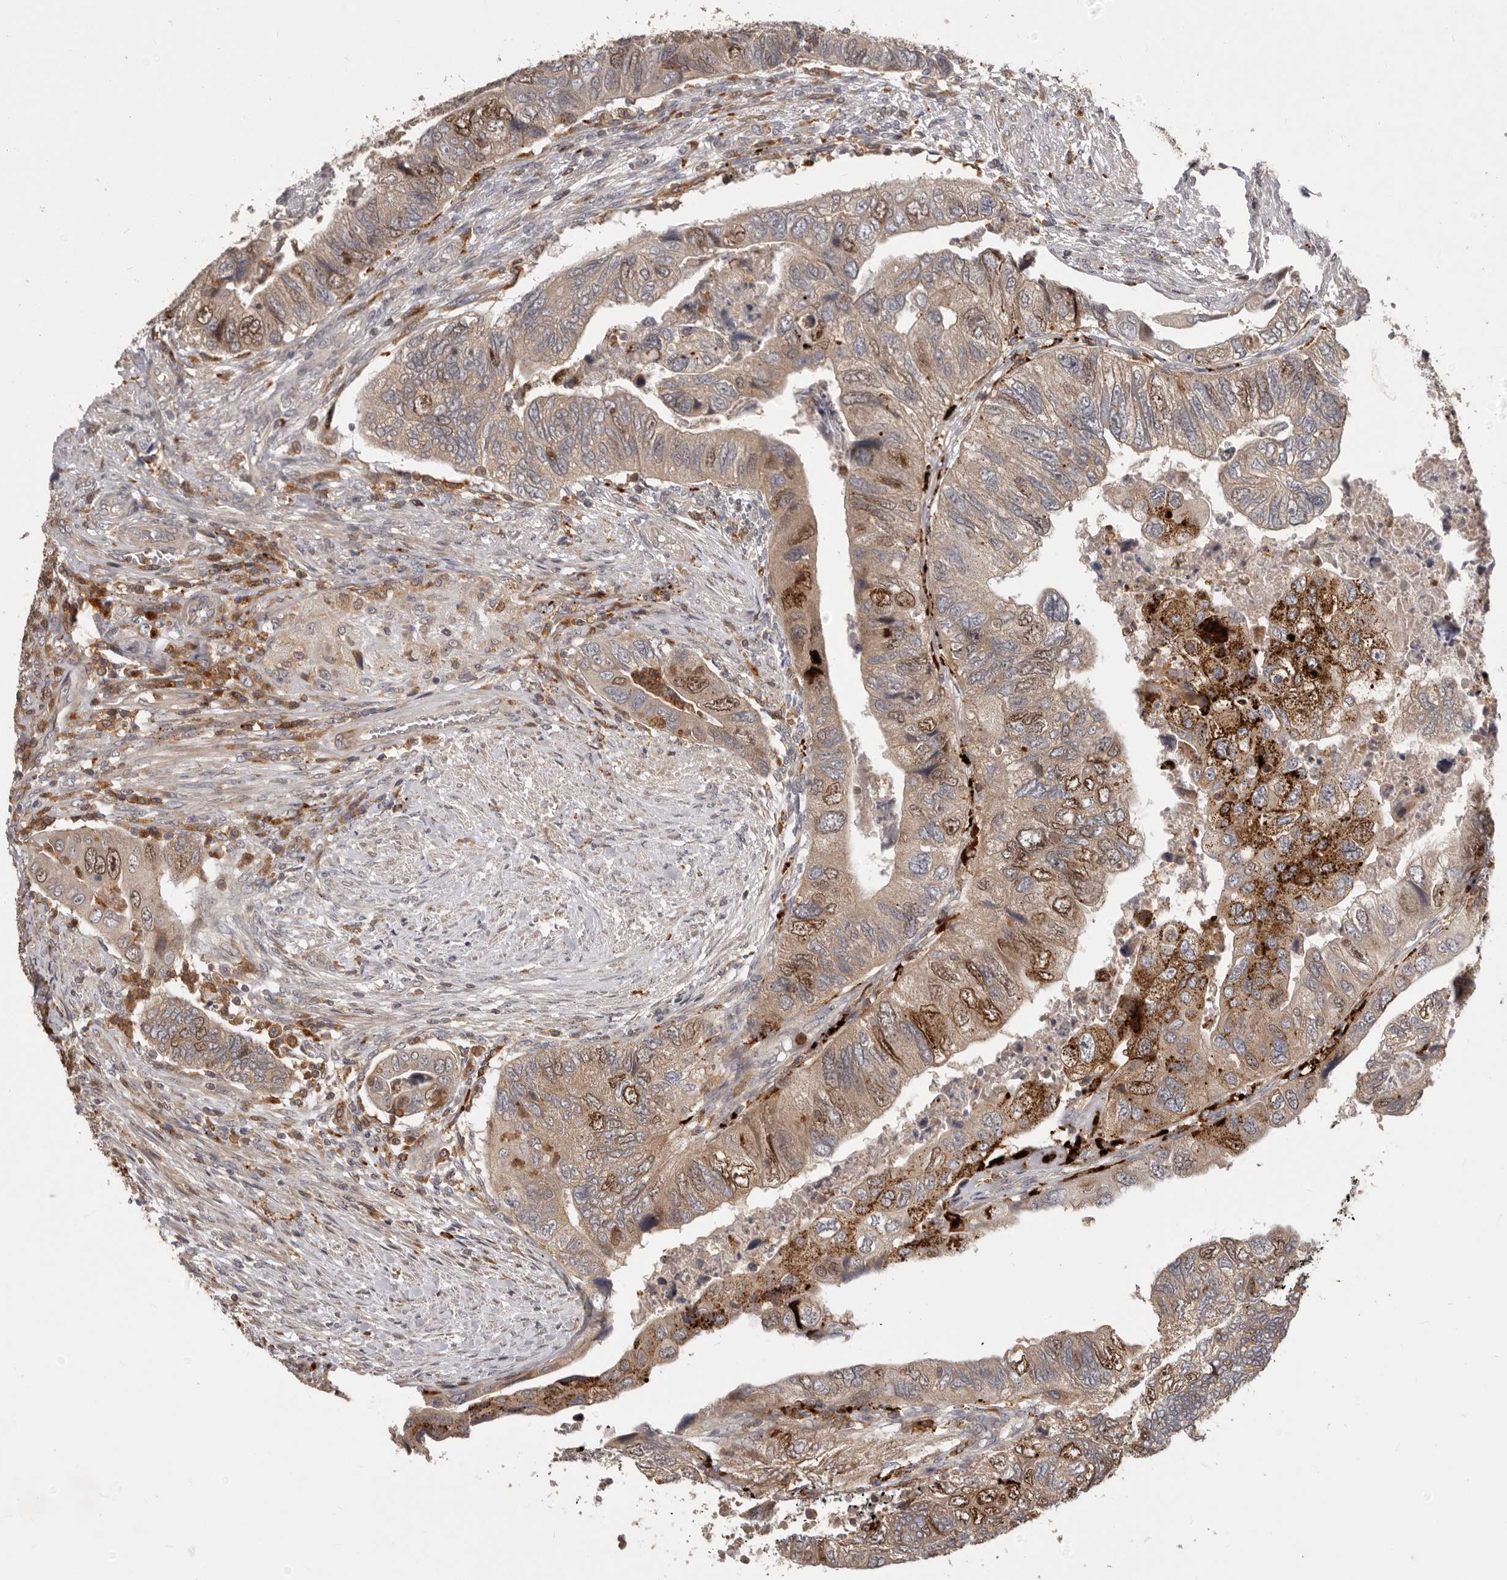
{"staining": {"intensity": "strong", "quantity": "25%-75%", "location": "cytoplasmic/membranous,nuclear"}, "tissue": "colorectal cancer", "cell_type": "Tumor cells", "image_type": "cancer", "snomed": [{"axis": "morphology", "description": "Adenocarcinoma, NOS"}, {"axis": "topography", "description": "Rectum"}], "caption": "A brown stain labels strong cytoplasmic/membranous and nuclear expression of a protein in human colorectal cancer (adenocarcinoma) tumor cells.", "gene": "RNF187", "patient": {"sex": "male", "age": 63}}